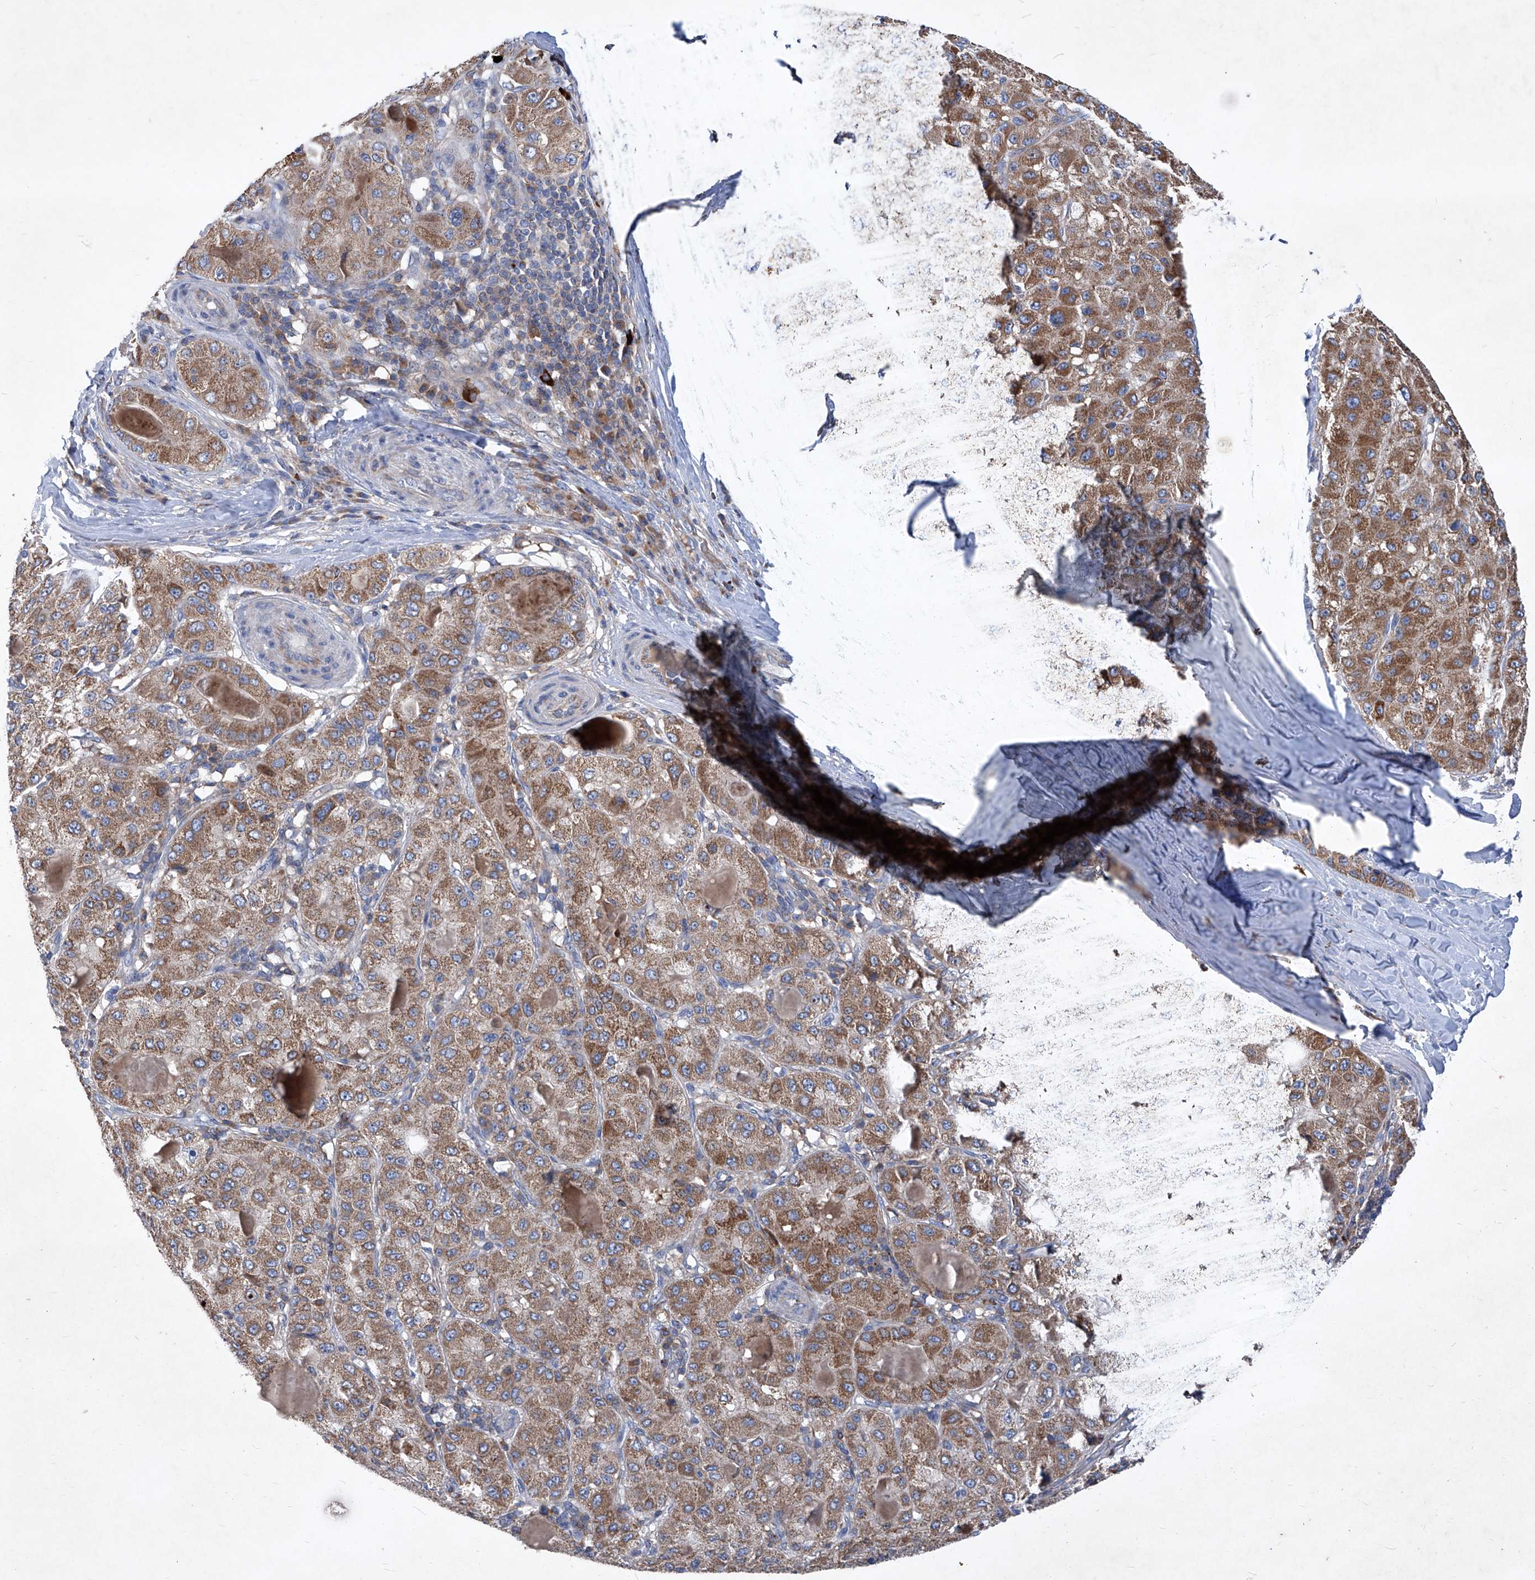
{"staining": {"intensity": "moderate", "quantity": ">75%", "location": "cytoplasmic/membranous"}, "tissue": "liver cancer", "cell_type": "Tumor cells", "image_type": "cancer", "snomed": [{"axis": "morphology", "description": "Carcinoma, Hepatocellular, NOS"}, {"axis": "topography", "description": "Liver"}], "caption": "Liver hepatocellular carcinoma stained with a protein marker shows moderate staining in tumor cells.", "gene": "EPHA8", "patient": {"sex": "male", "age": 80}}